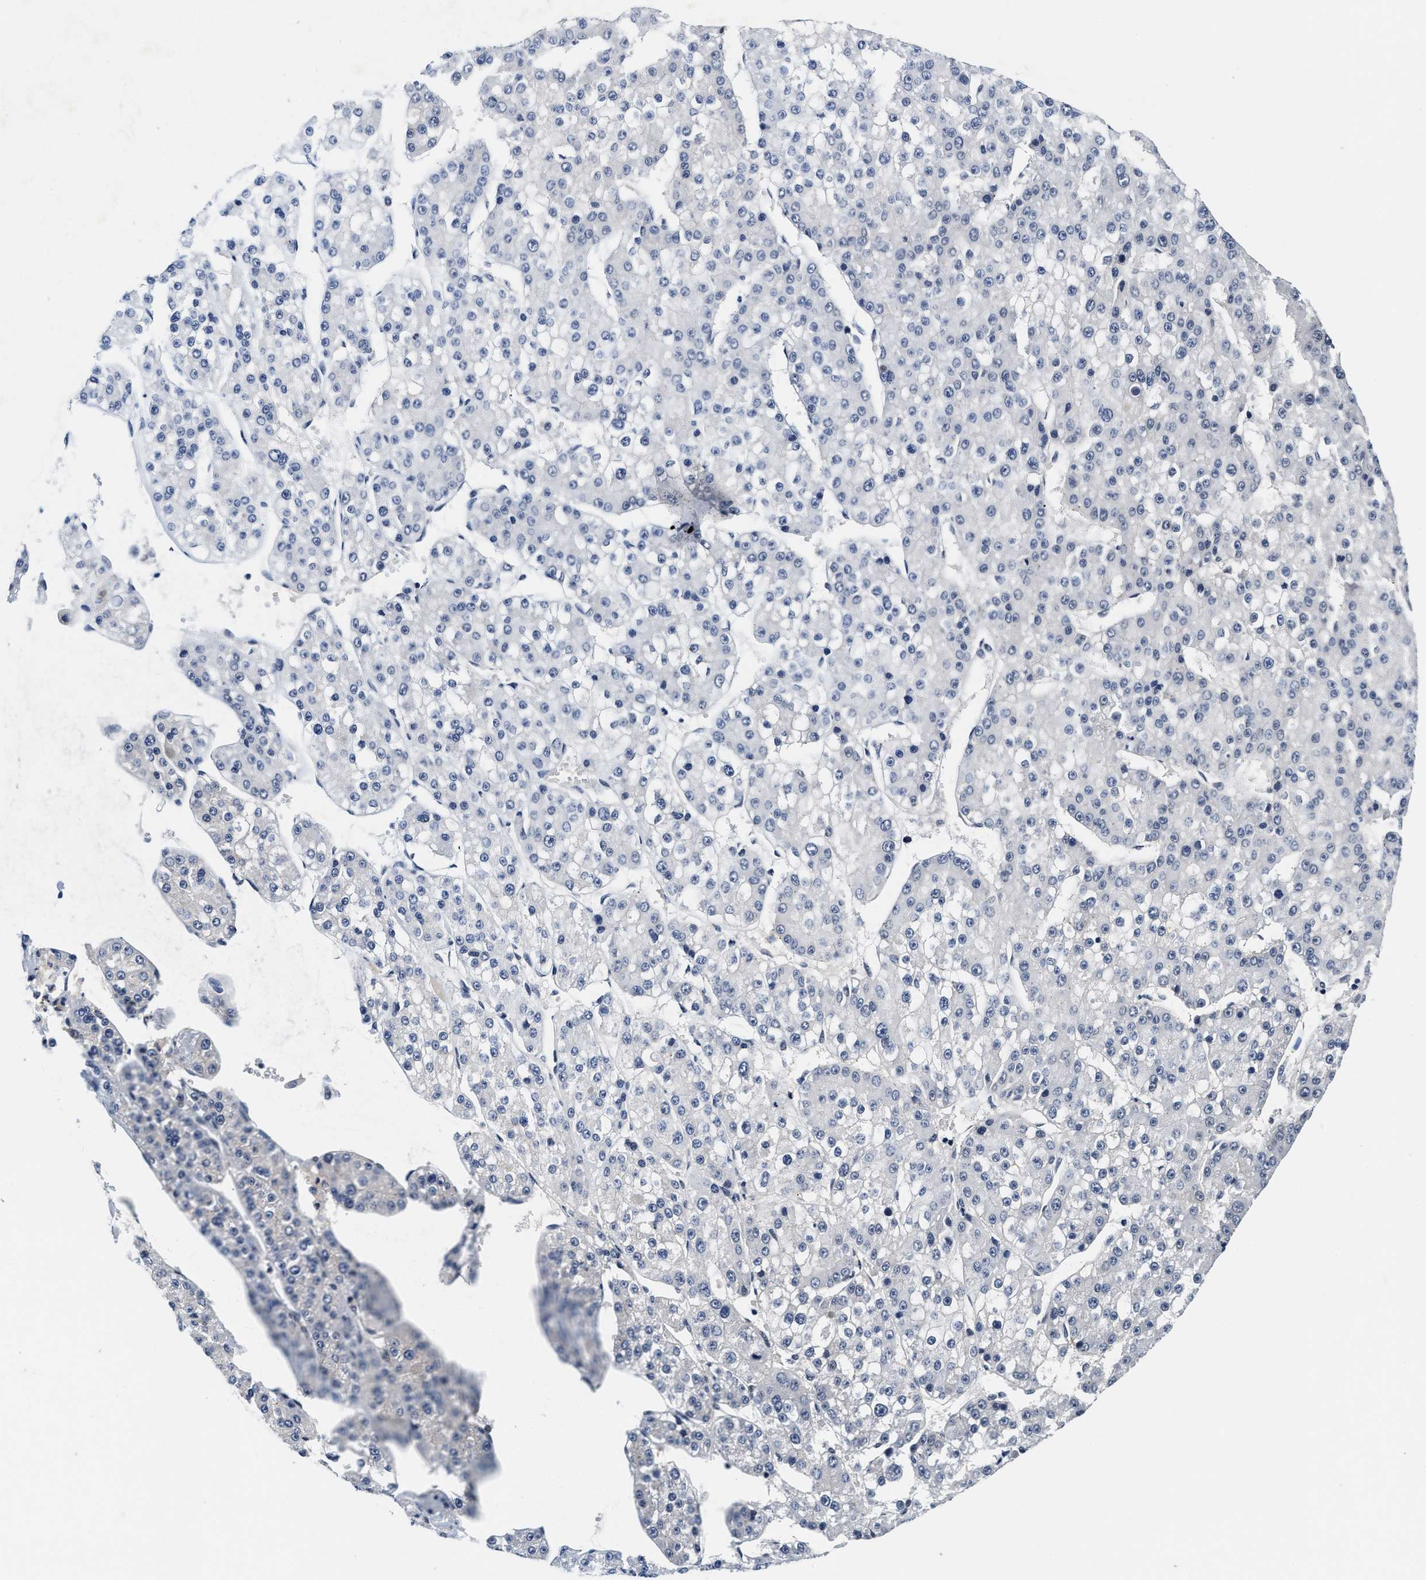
{"staining": {"intensity": "negative", "quantity": "none", "location": "none"}, "tissue": "liver cancer", "cell_type": "Tumor cells", "image_type": "cancer", "snomed": [{"axis": "morphology", "description": "Carcinoma, Hepatocellular, NOS"}, {"axis": "topography", "description": "Liver"}], "caption": "Human liver hepatocellular carcinoma stained for a protein using IHC displays no expression in tumor cells.", "gene": "INIP", "patient": {"sex": "female", "age": 73}}